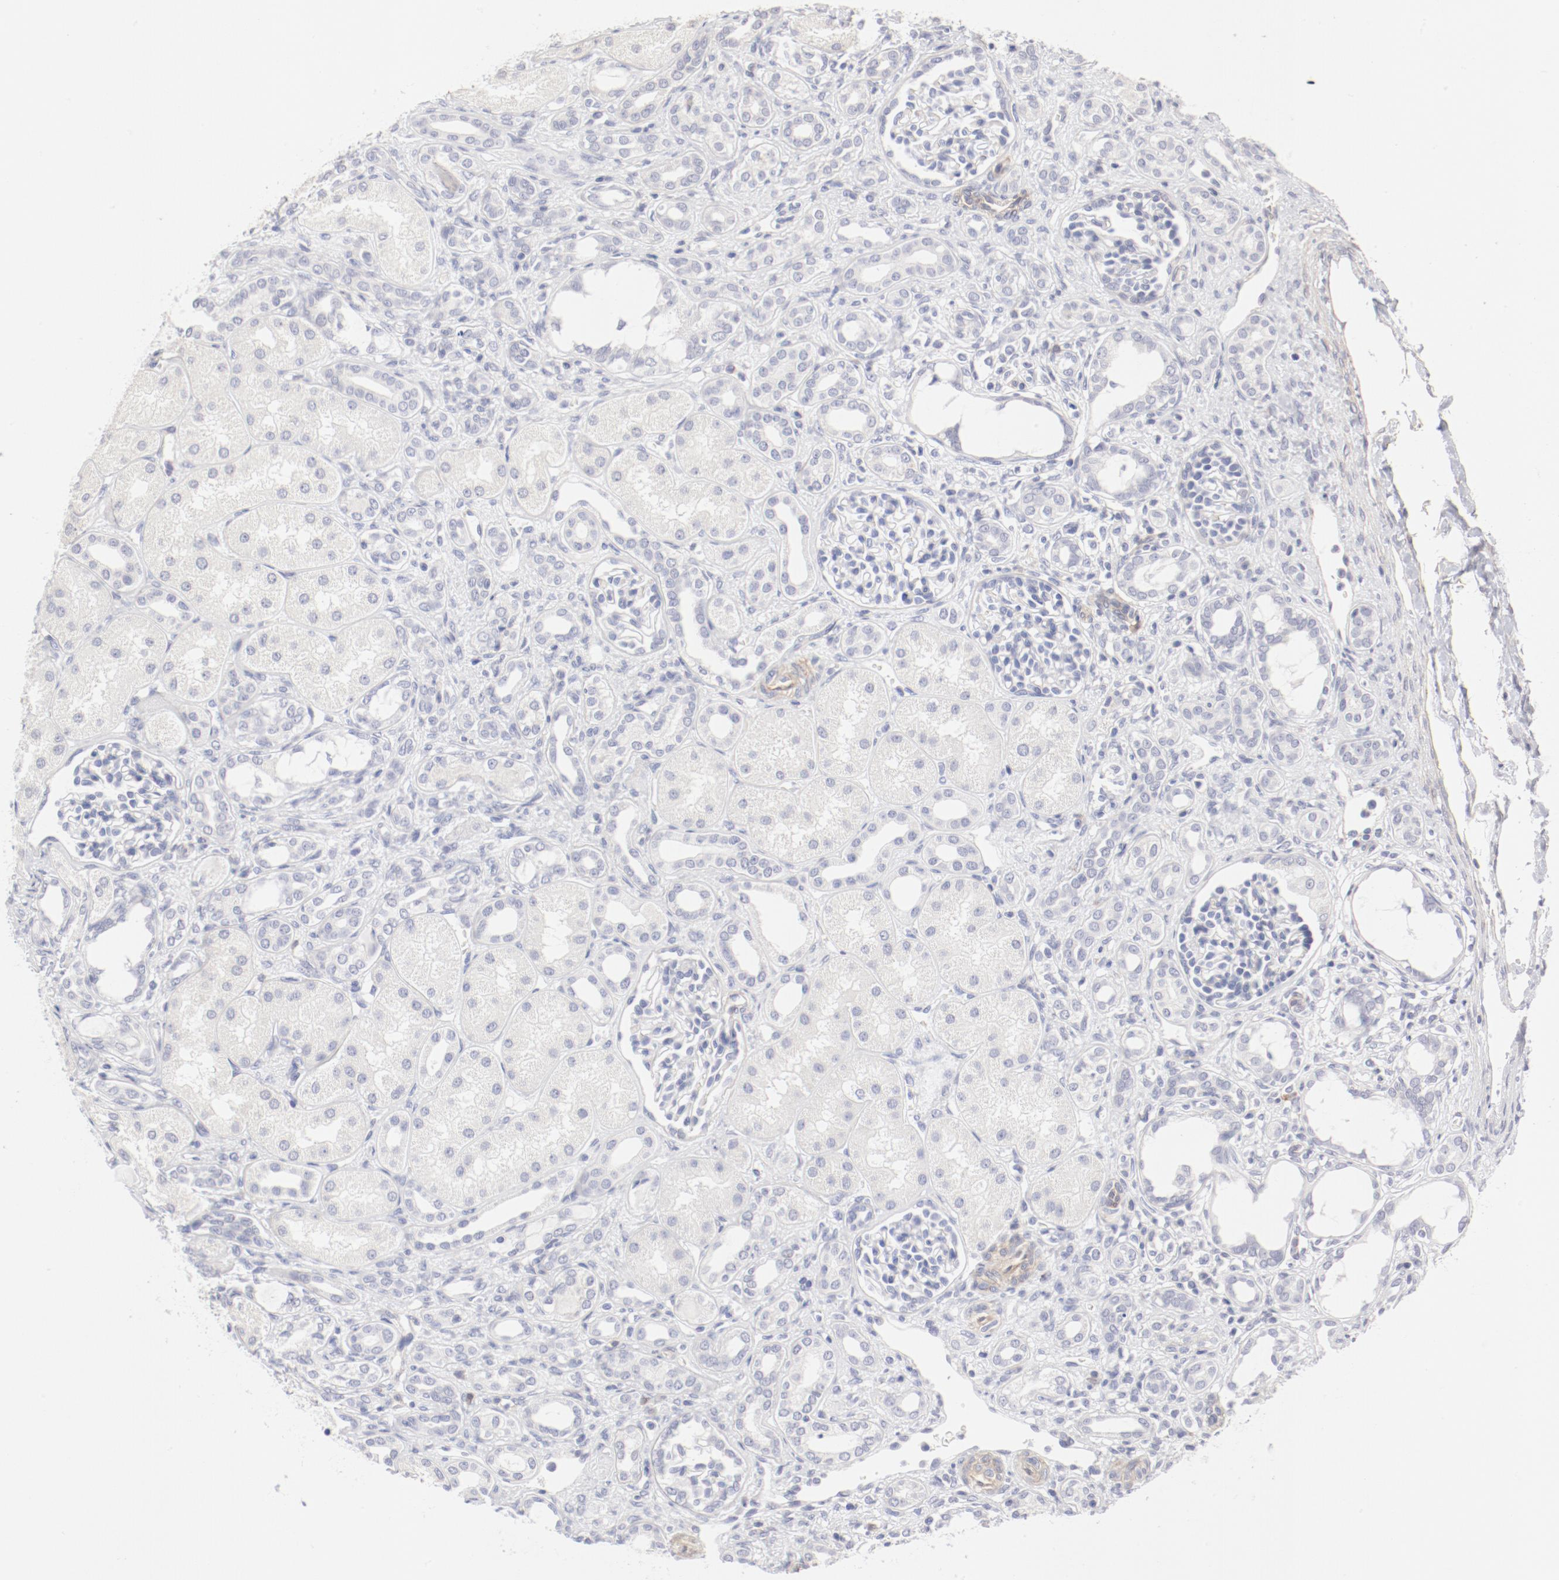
{"staining": {"intensity": "negative", "quantity": "none", "location": "none"}, "tissue": "kidney", "cell_type": "Cells in glomeruli", "image_type": "normal", "snomed": [{"axis": "morphology", "description": "Normal tissue, NOS"}, {"axis": "topography", "description": "Kidney"}], "caption": "Immunohistochemistry image of benign kidney stained for a protein (brown), which reveals no staining in cells in glomeruli. (Brightfield microscopy of DAB immunohistochemistry (IHC) at high magnification).", "gene": "LAX1", "patient": {"sex": "male", "age": 7}}